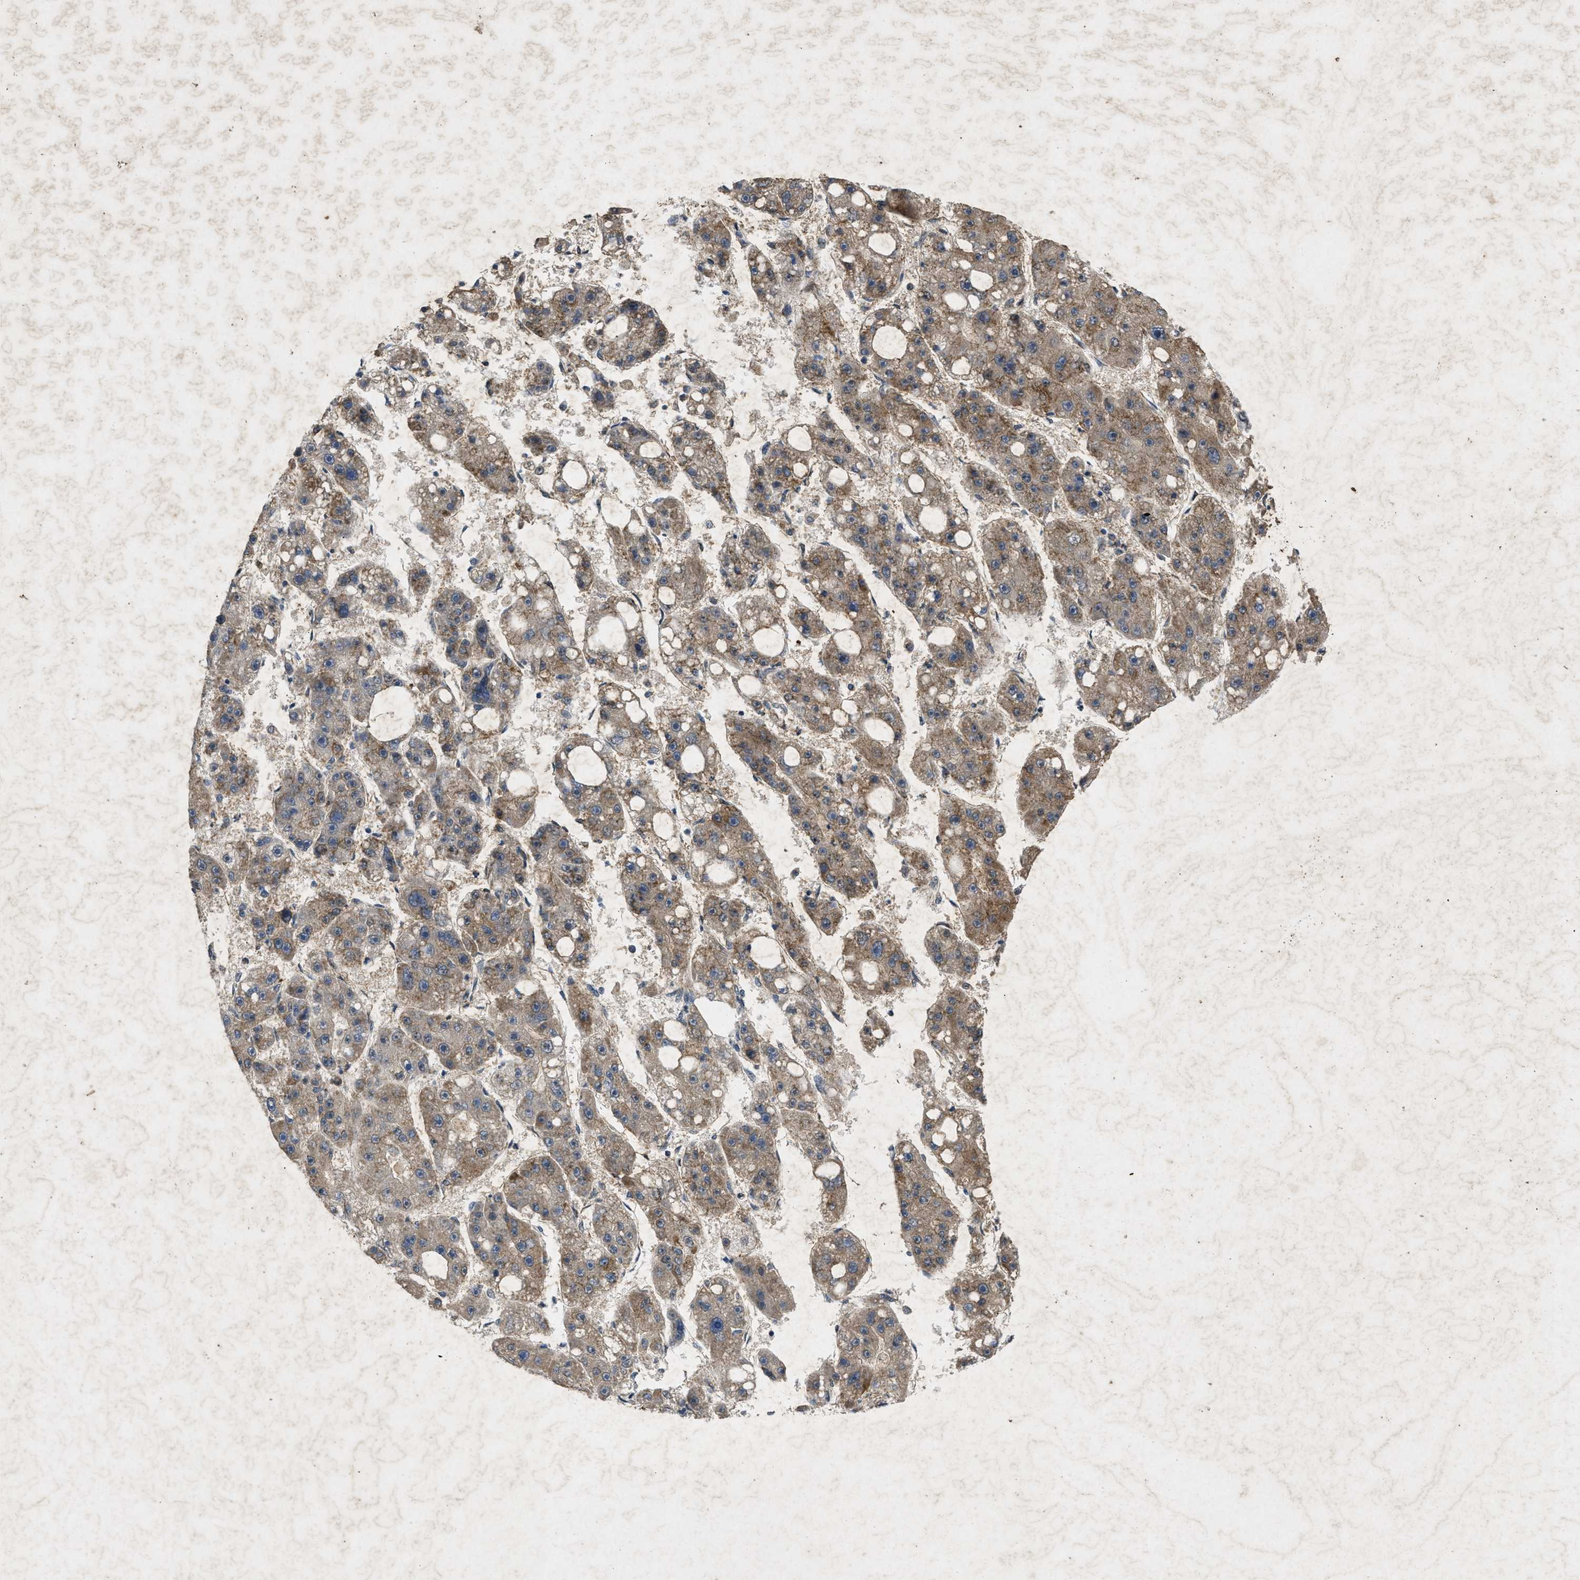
{"staining": {"intensity": "moderate", "quantity": ">75%", "location": "cytoplasmic/membranous"}, "tissue": "liver cancer", "cell_type": "Tumor cells", "image_type": "cancer", "snomed": [{"axis": "morphology", "description": "Carcinoma, Hepatocellular, NOS"}, {"axis": "topography", "description": "Liver"}], "caption": "DAB (3,3'-diaminobenzidine) immunohistochemical staining of liver cancer displays moderate cytoplasmic/membranous protein expression in approximately >75% of tumor cells.", "gene": "PRKG2", "patient": {"sex": "female", "age": 61}}